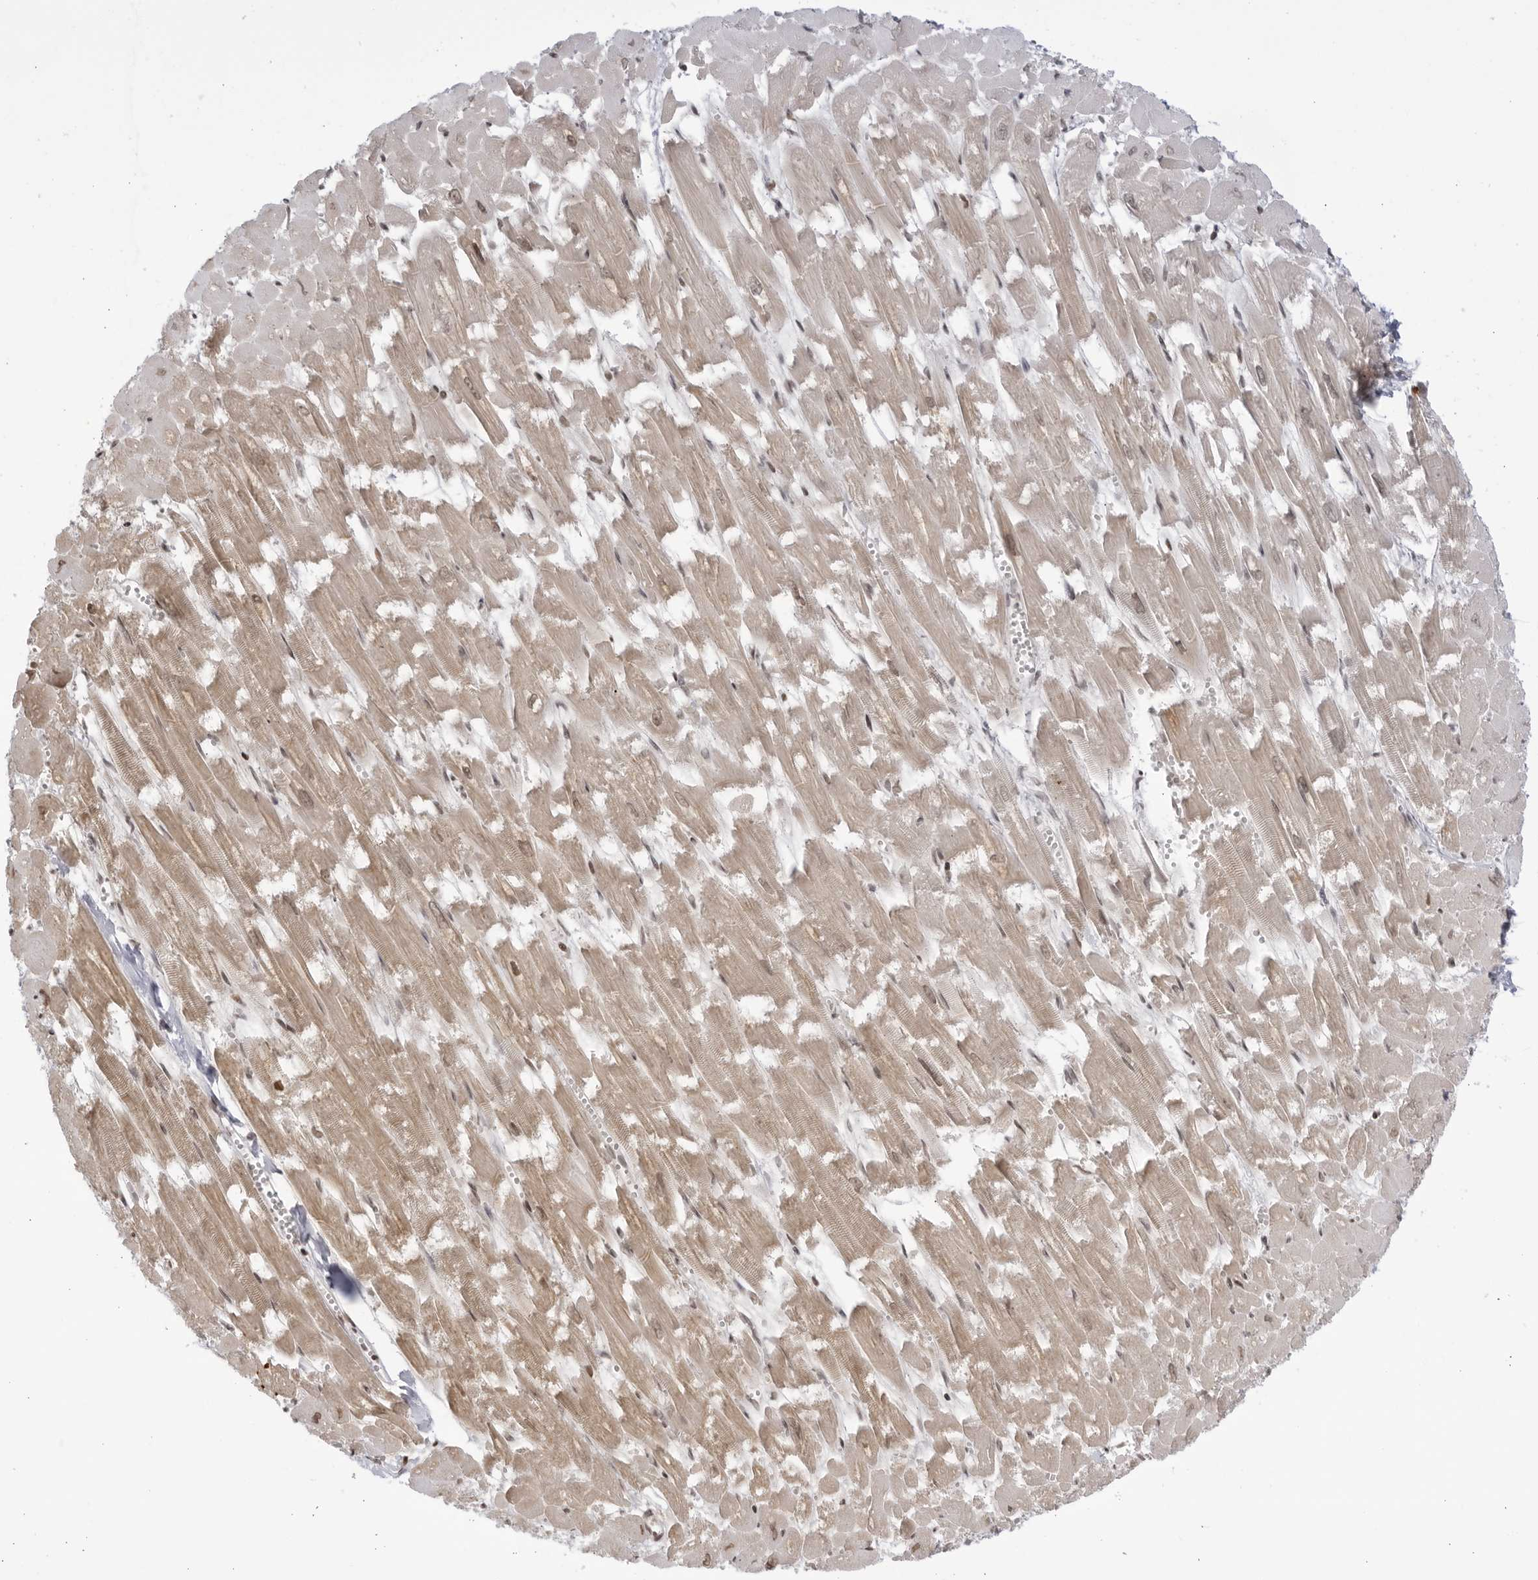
{"staining": {"intensity": "weak", "quantity": "25%-75%", "location": "cytoplasmic/membranous,nuclear"}, "tissue": "heart muscle", "cell_type": "Cardiomyocytes", "image_type": "normal", "snomed": [{"axis": "morphology", "description": "Normal tissue, NOS"}, {"axis": "topography", "description": "Heart"}], "caption": "The micrograph demonstrates a brown stain indicating the presence of a protein in the cytoplasmic/membranous,nuclear of cardiomyocytes in heart muscle.", "gene": "RASGEF1C", "patient": {"sex": "male", "age": 54}}